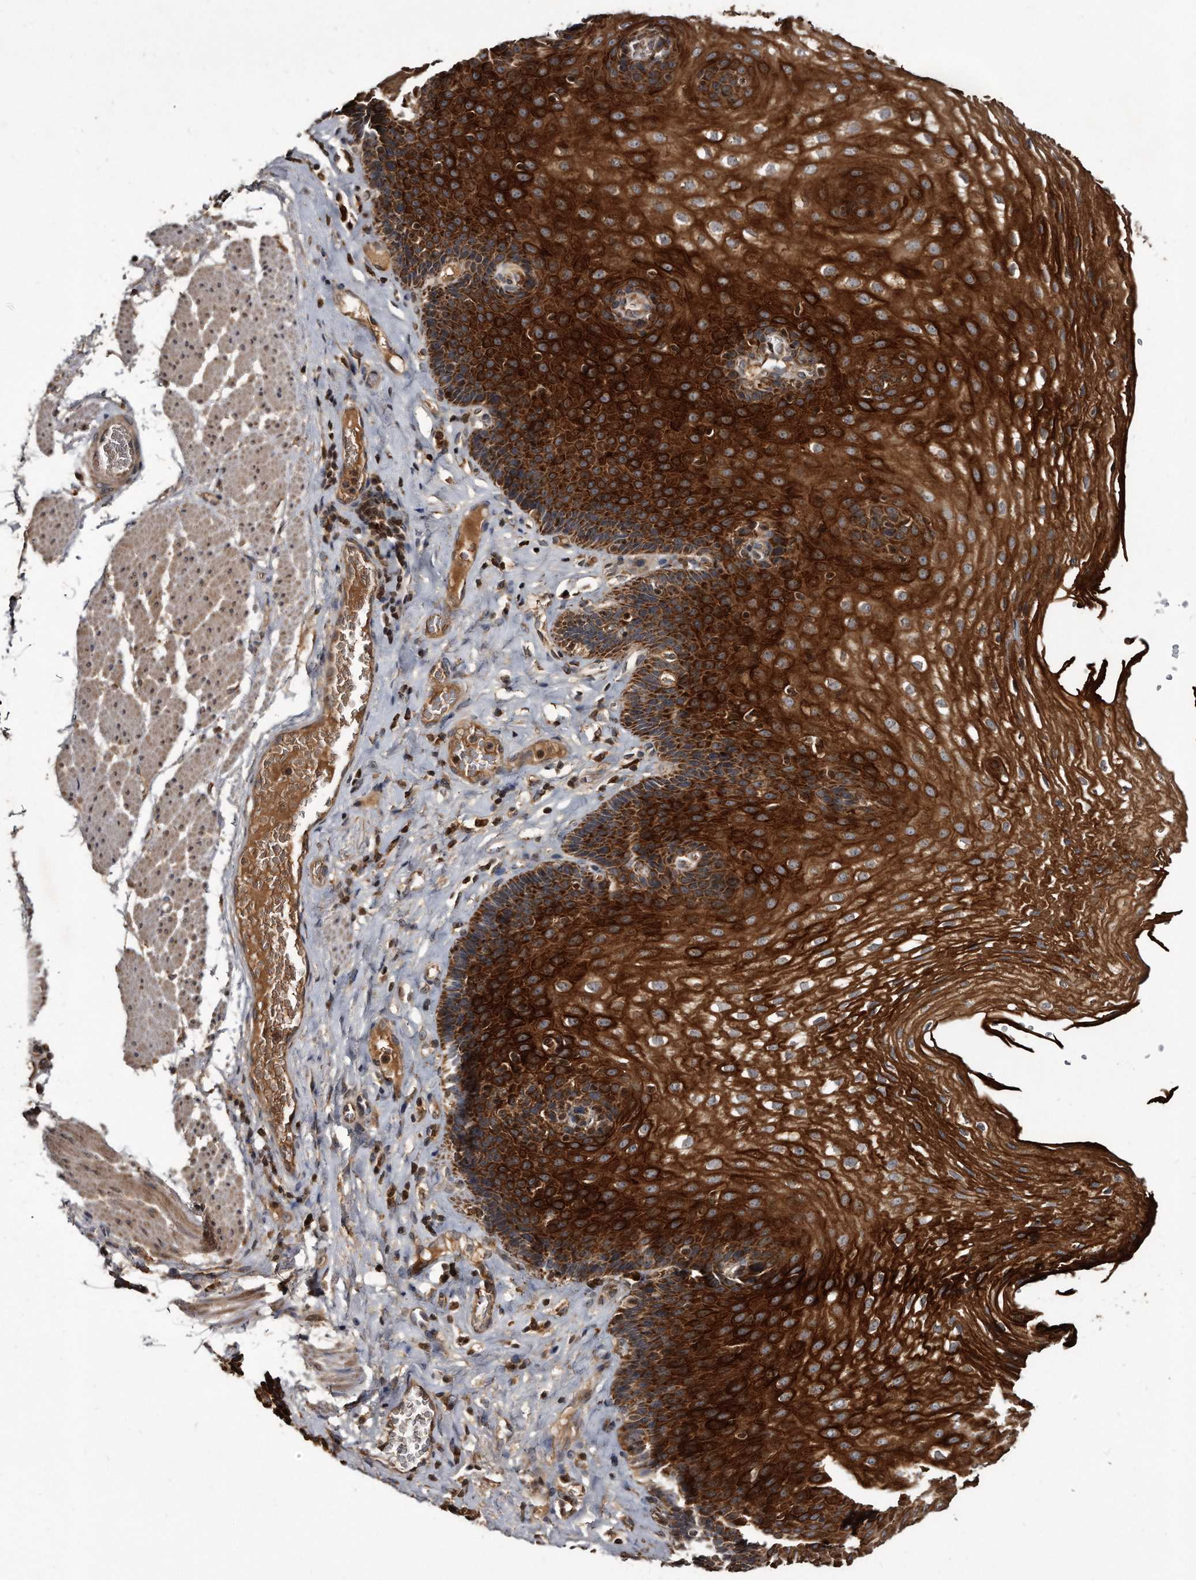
{"staining": {"intensity": "strong", "quantity": ">75%", "location": "cytoplasmic/membranous"}, "tissue": "esophagus", "cell_type": "Squamous epithelial cells", "image_type": "normal", "snomed": [{"axis": "morphology", "description": "Normal tissue, NOS"}, {"axis": "topography", "description": "Esophagus"}], "caption": "Immunohistochemistry staining of unremarkable esophagus, which exhibits high levels of strong cytoplasmic/membranous positivity in approximately >75% of squamous epithelial cells indicating strong cytoplasmic/membranous protein positivity. The staining was performed using DAB (3,3'-diaminobenzidine) (brown) for protein detection and nuclei were counterstained in hematoxylin (blue).", "gene": "FAM136A", "patient": {"sex": "female", "age": 66}}